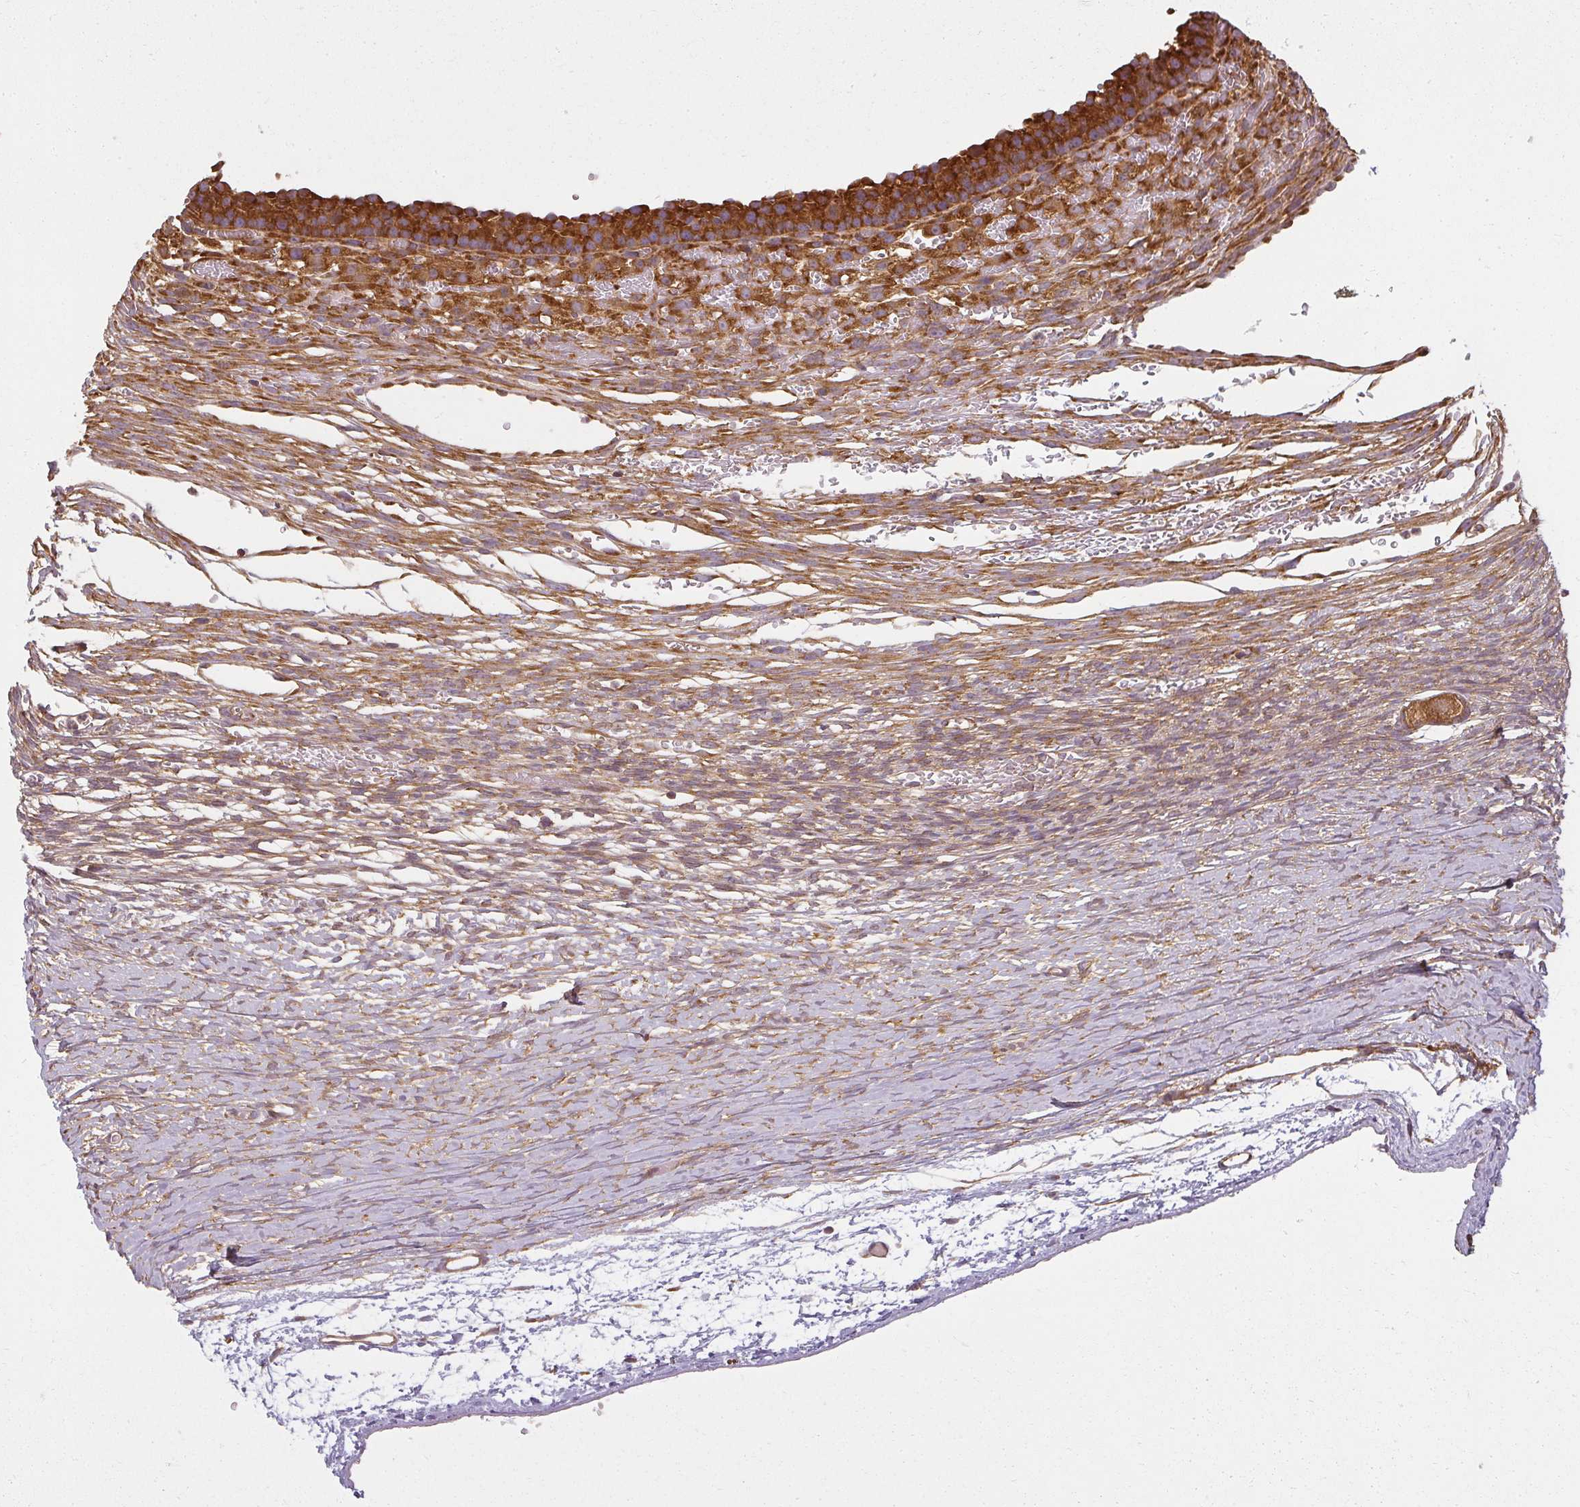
{"staining": {"intensity": "strong", "quantity": ">75%", "location": "cytoplasmic/membranous"}, "tissue": "ovary", "cell_type": "Follicle cells", "image_type": "normal", "snomed": [{"axis": "morphology", "description": "Normal tissue, NOS"}, {"axis": "topography", "description": "Ovary"}], "caption": "Immunohistochemical staining of unremarkable ovary demonstrates high levels of strong cytoplasmic/membranous staining in approximately >75% of follicle cells.", "gene": "RPL24", "patient": {"sex": "female", "age": 39}}